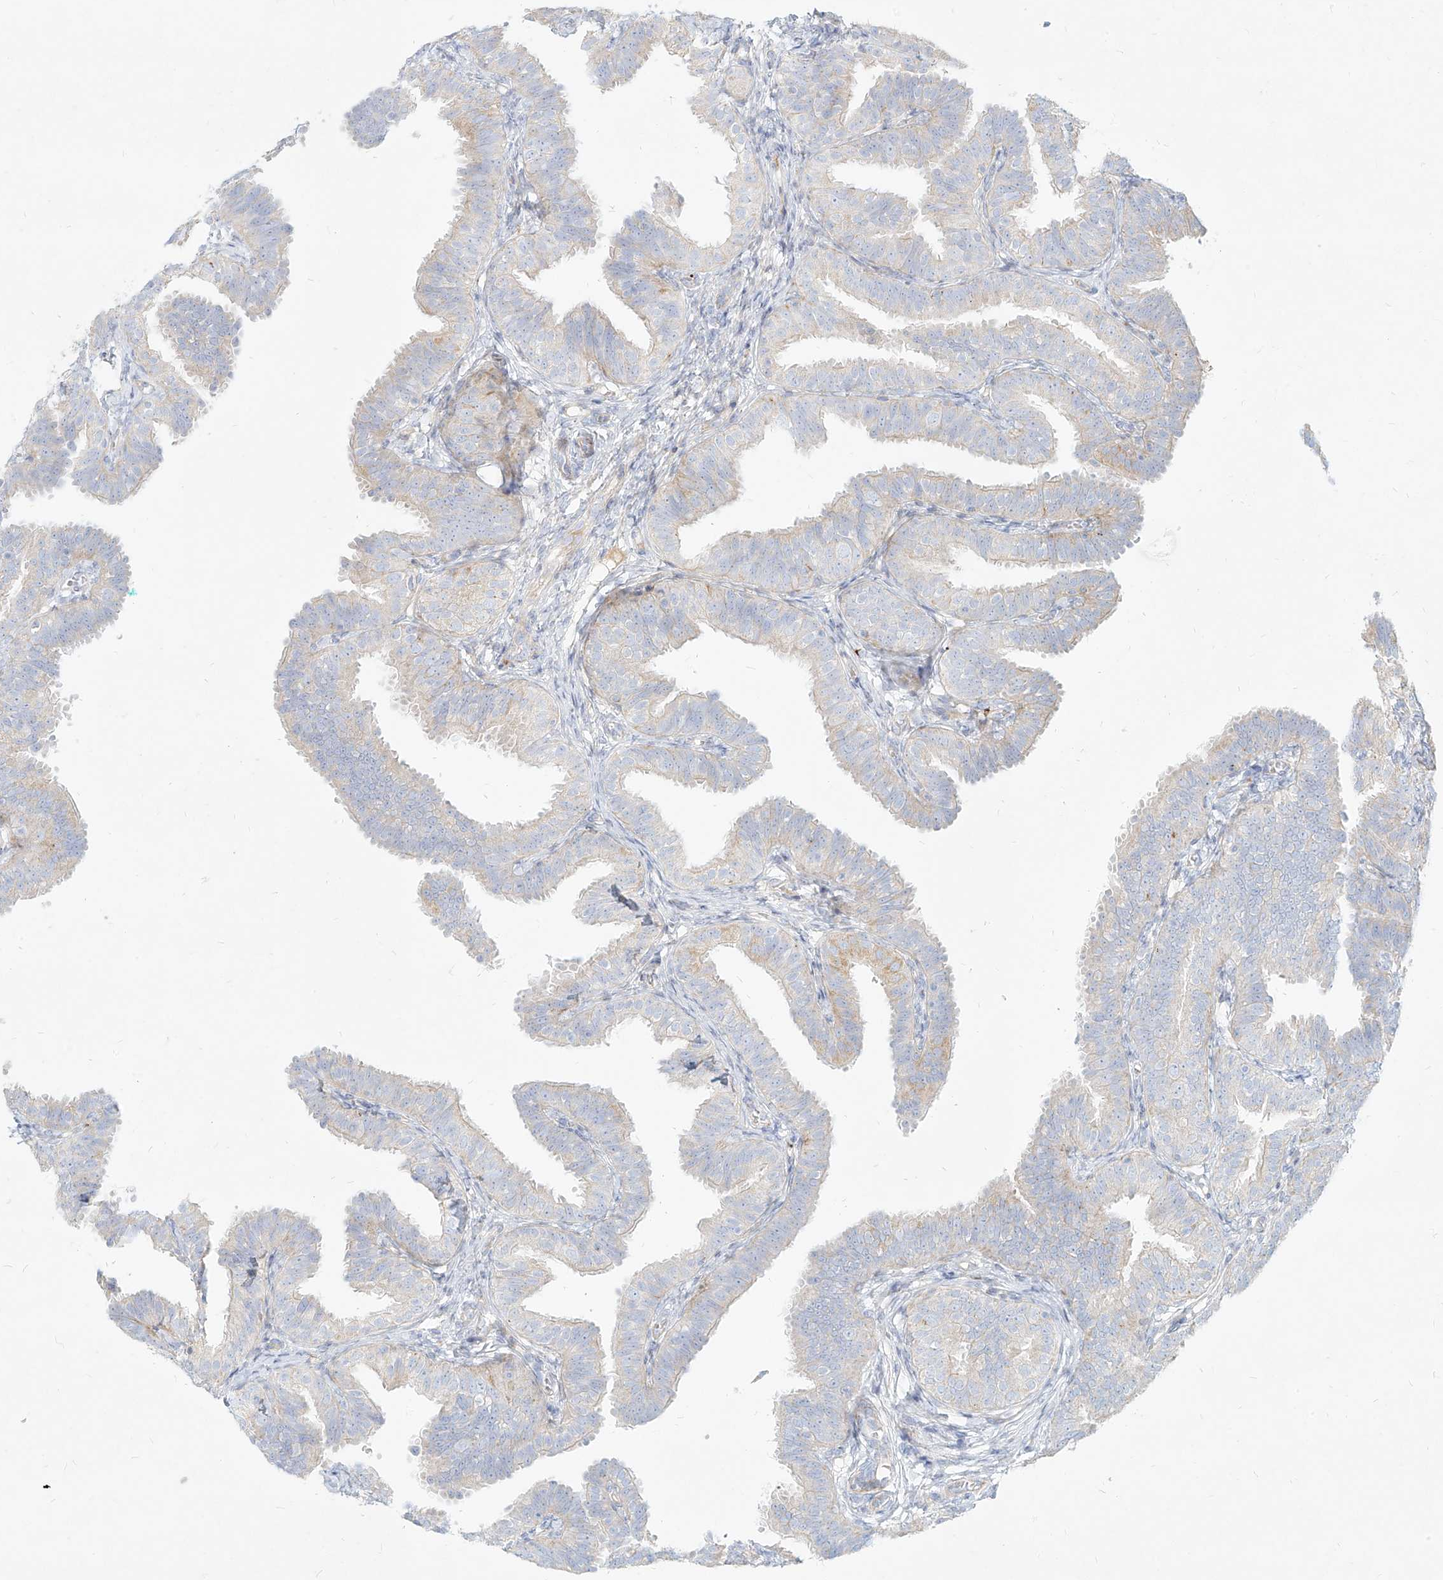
{"staining": {"intensity": "negative", "quantity": "none", "location": "none"}, "tissue": "fallopian tube", "cell_type": "Glandular cells", "image_type": "normal", "snomed": [{"axis": "morphology", "description": "Normal tissue, NOS"}, {"axis": "topography", "description": "Fallopian tube"}], "caption": "Immunohistochemistry of normal fallopian tube displays no staining in glandular cells. (DAB (3,3'-diaminobenzidine) immunohistochemistry, high magnification).", "gene": "MTX2", "patient": {"sex": "female", "age": 35}}